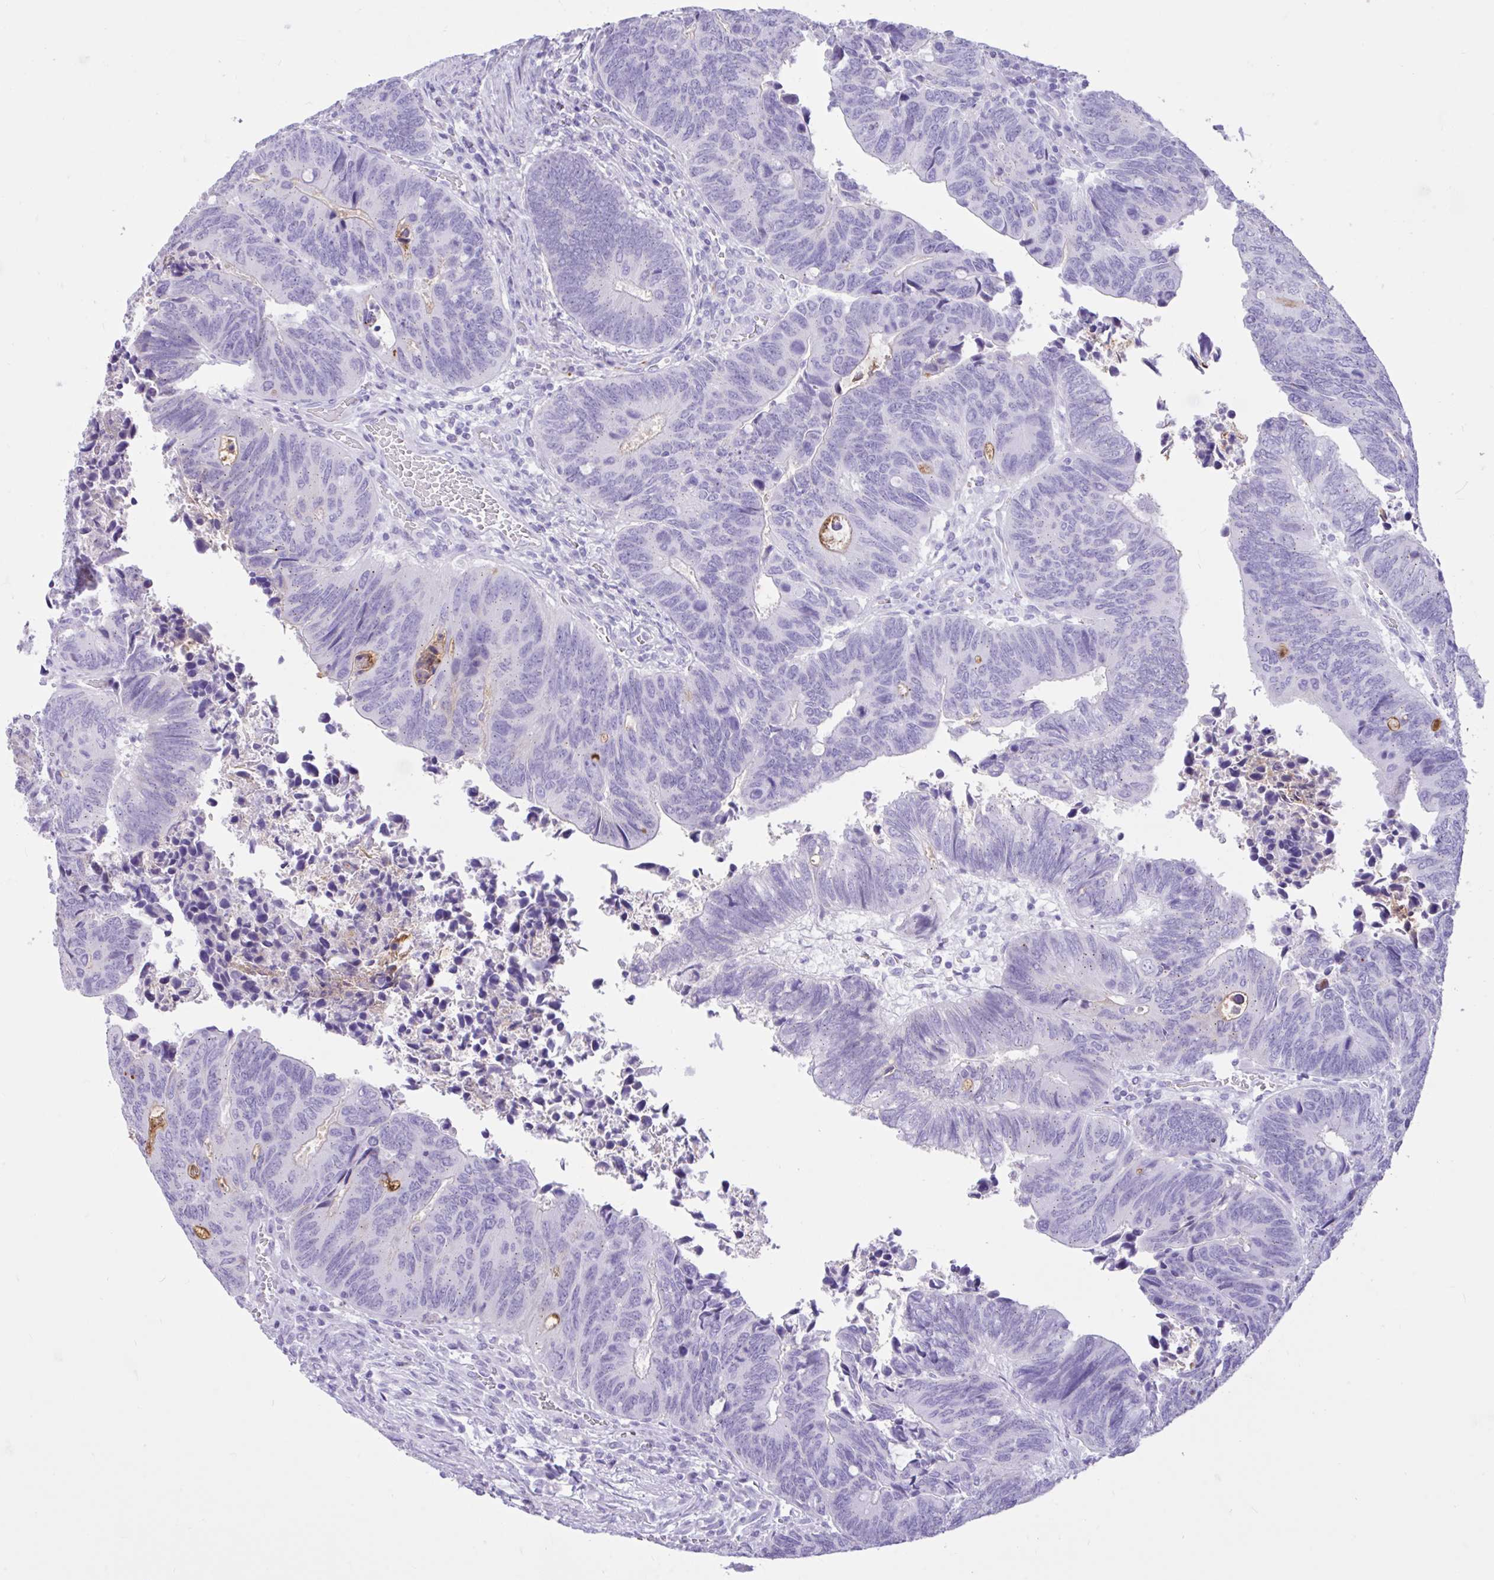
{"staining": {"intensity": "negative", "quantity": "none", "location": "none"}, "tissue": "colorectal cancer", "cell_type": "Tumor cells", "image_type": "cancer", "snomed": [{"axis": "morphology", "description": "Adenocarcinoma, NOS"}, {"axis": "topography", "description": "Colon"}], "caption": "Colorectal adenocarcinoma was stained to show a protein in brown. There is no significant positivity in tumor cells.", "gene": "REEP1", "patient": {"sex": "male", "age": 87}}